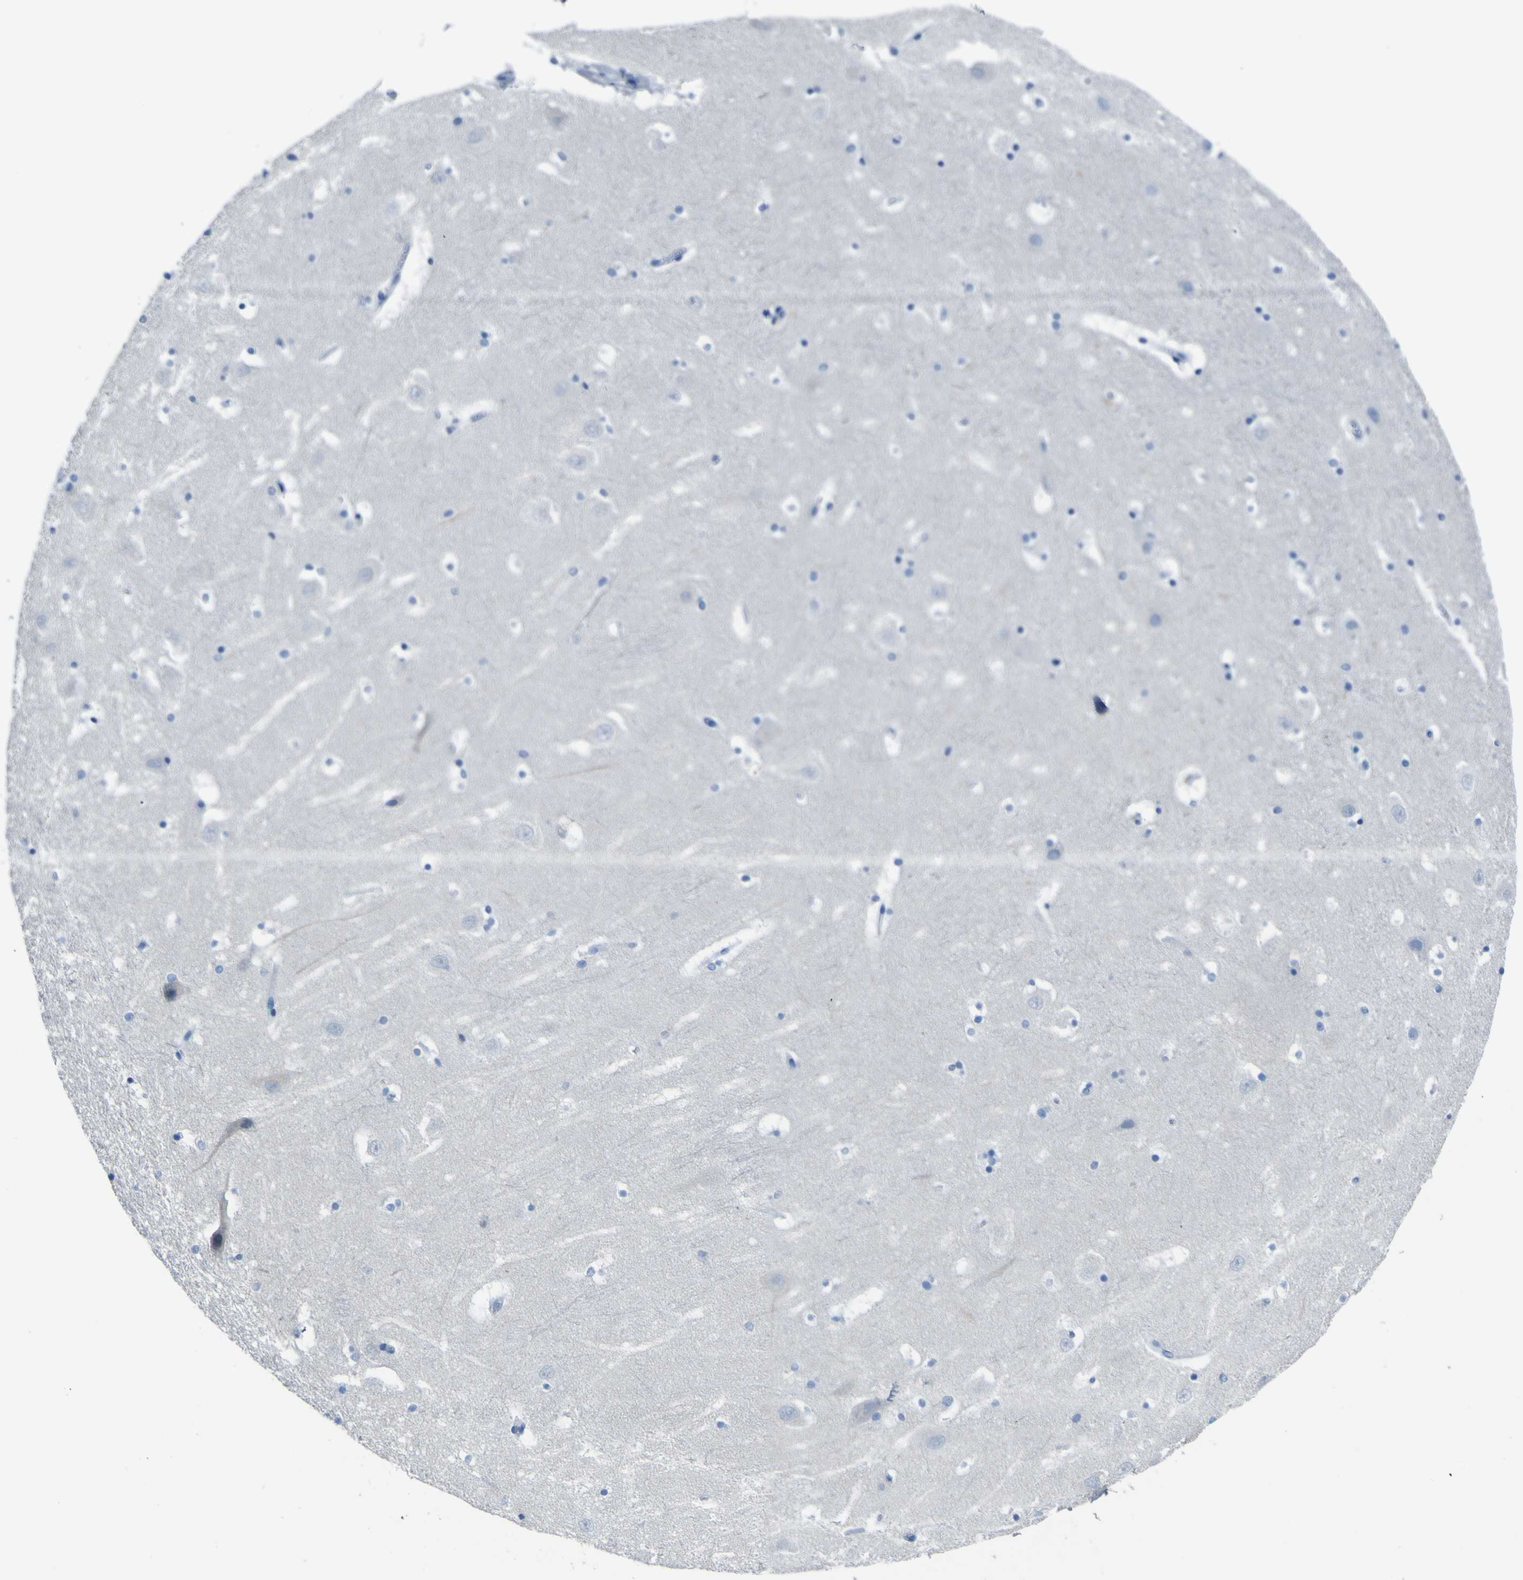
{"staining": {"intensity": "negative", "quantity": "none", "location": "none"}, "tissue": "hippocampus", "cell_type": "Glial cells", "image_type": "normal", "snomed": [{"axis": "morphology", "description": "Normal tissue, NOS"}, {"axis": "topography", "description": "Hippocampus"}], "caption": "IHC histopathology image of normal human hippocampus stained for a protein (brown), which shows no staining in glial cells. Nuclei are stained in blue.", "gene": "ACSL1", "patient": {"sex": "male", "age": 45}}